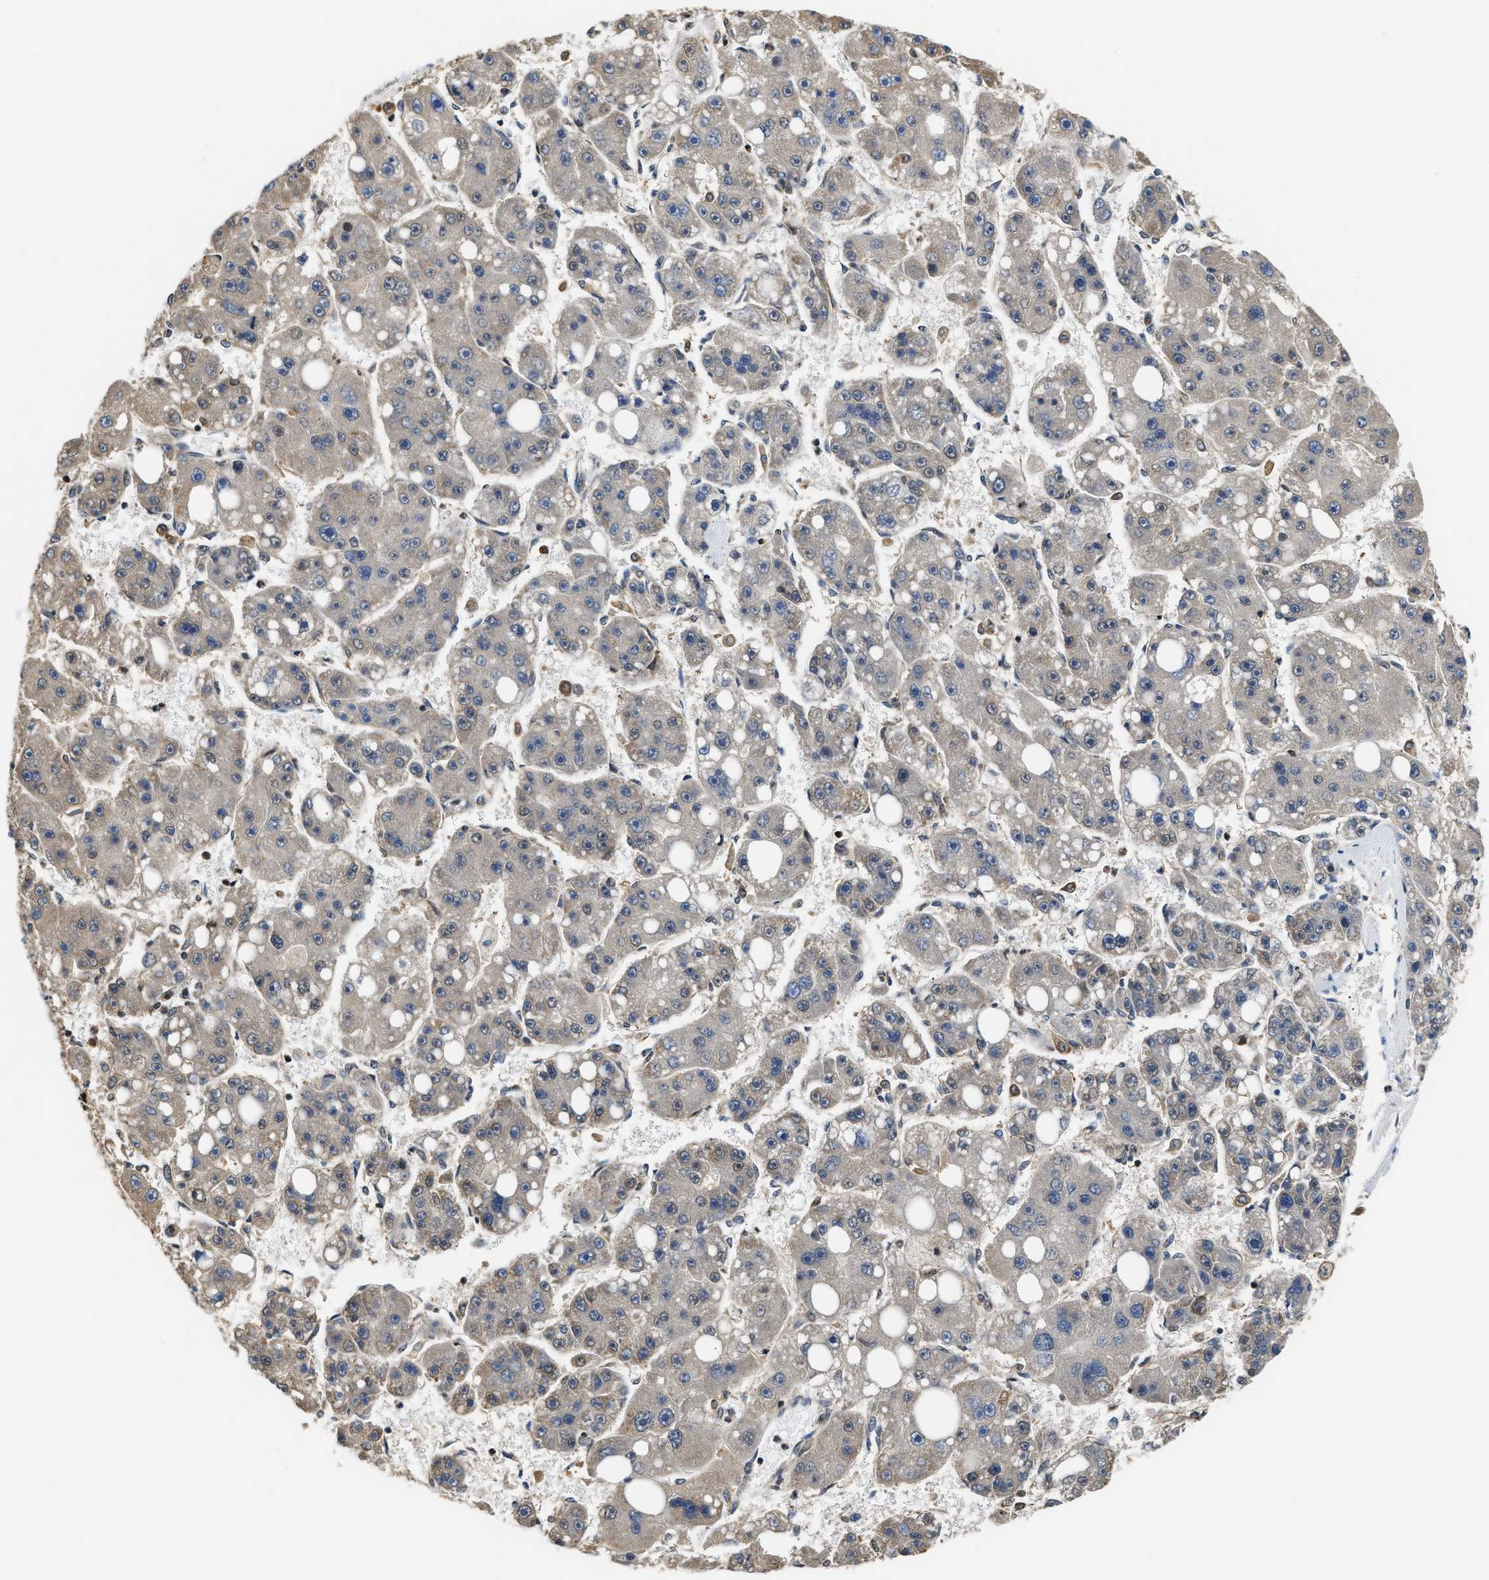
{"staining": {"intensity": "weak", "quantity": "<25%", "location": "cytoplasmic/membranous"}, "tissue": "liver cancer", "cell_type": "Tumor cells", "image_type": "cancer", "snomed": [{"axis": "morphology", "description": "Carcinoma, Hepatocellular, NOS"}, {"axis": "topography", "description": "Liver"}], "caption": "Immunohistochemistry micrograph of neoplastic tissue: liver hepatocellular carcinoma stained with DAB shows no significant protein positivity in tumor cells.", "gene": "STK10", "patient": {"sex": "female", "age": 61}}